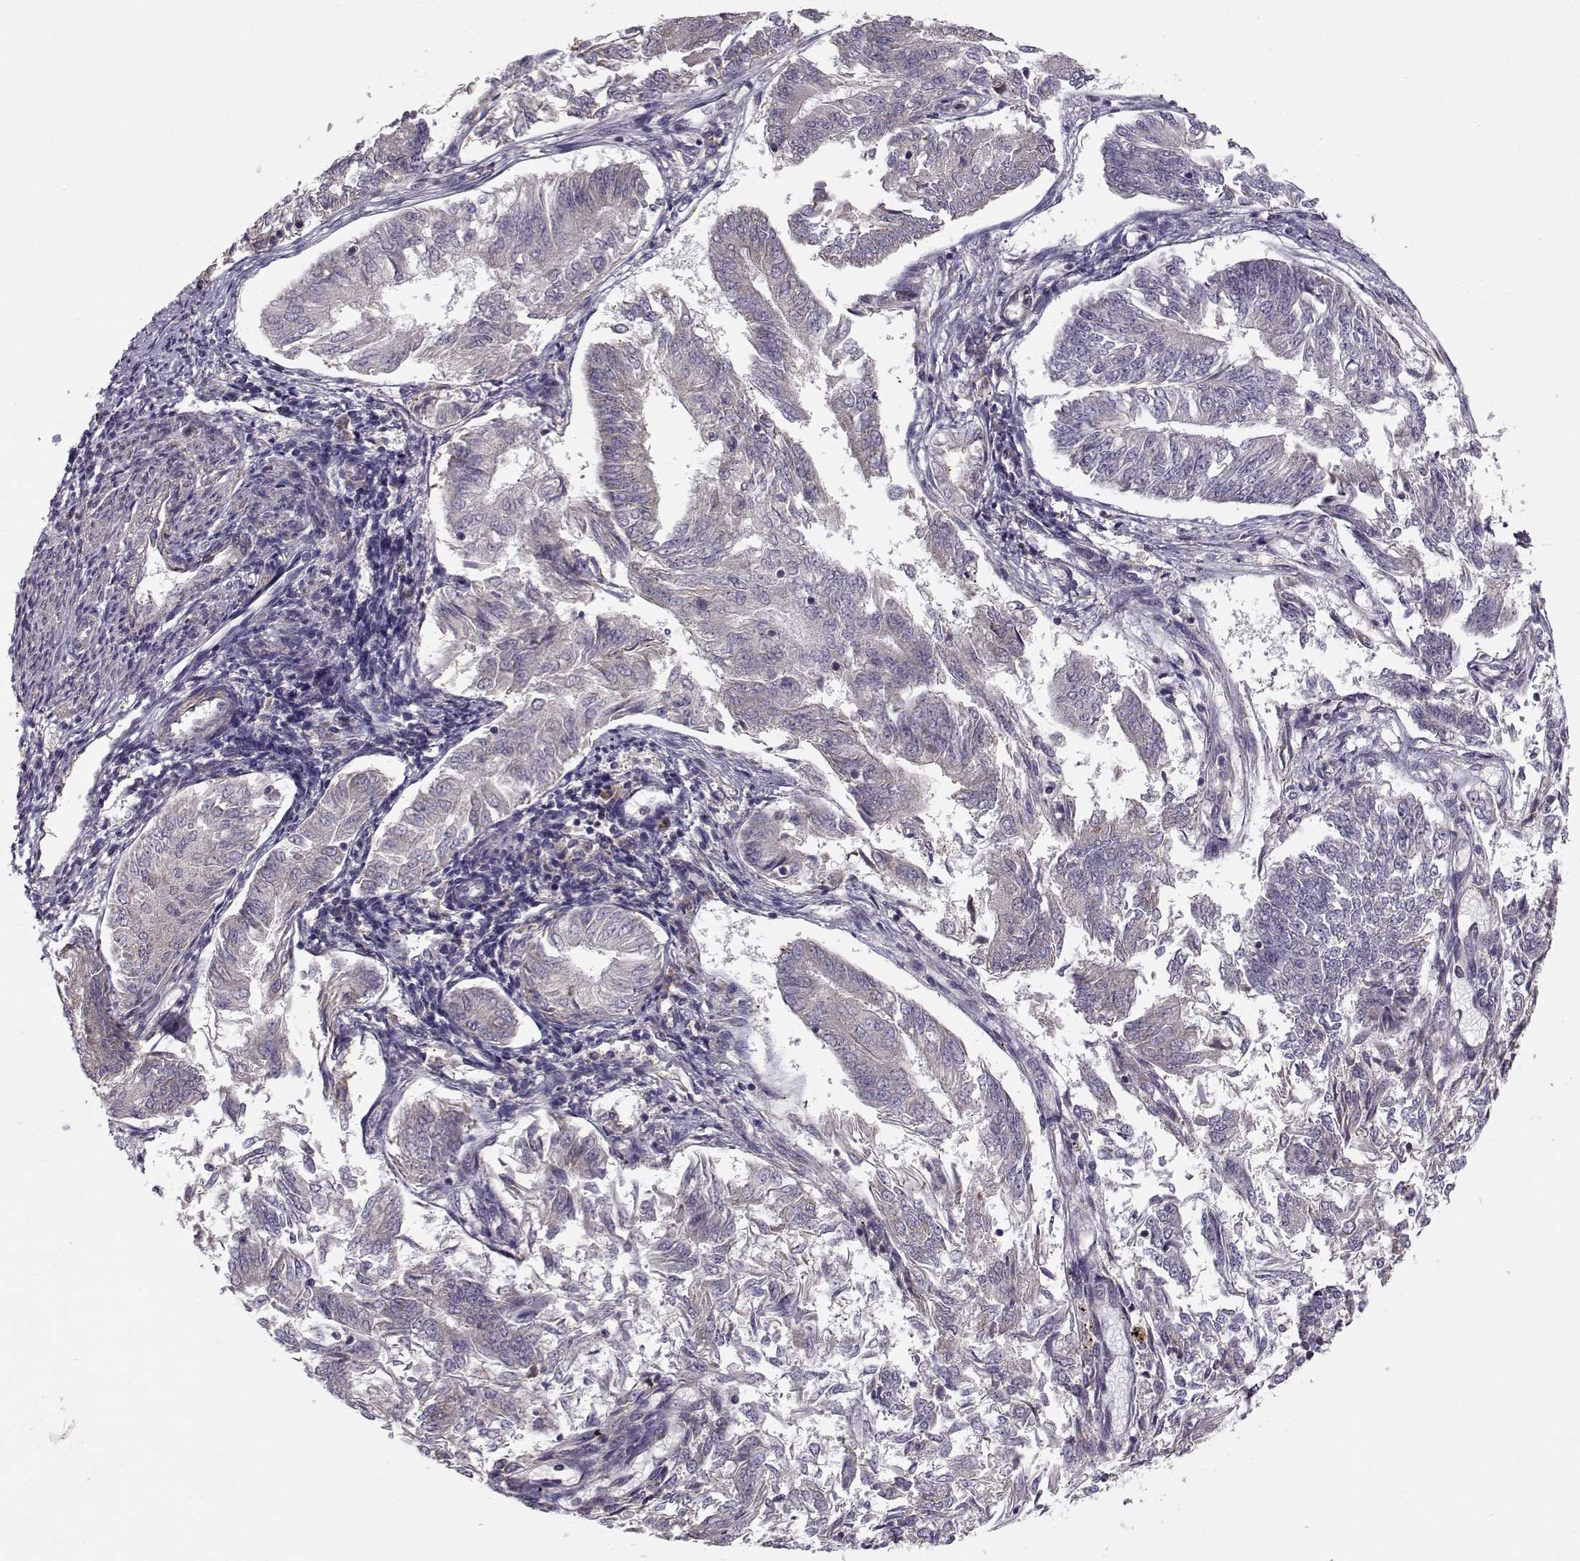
{"staining": {"intensity": "negative", "quantity": "none", "location": "none"}, "tissue": "endometrial cancer", "cell_type": "Tumor cells", "image_type": "cancer", "snomed": [{"axis": "morphology", "description": "Adenocarcinoma, NOS"}, {"axis": "topography", "description": "Endometrium"}], "caption": "This photomicrograph is of endometrial cancer stained with immunohistochemistry (IHC) to label a protein in brown with the nuclei are counter-stained blue. There is no staining in tumor cells.", "gene": "ENTPD8", "patient": {"sex": "female", "age": 58}}